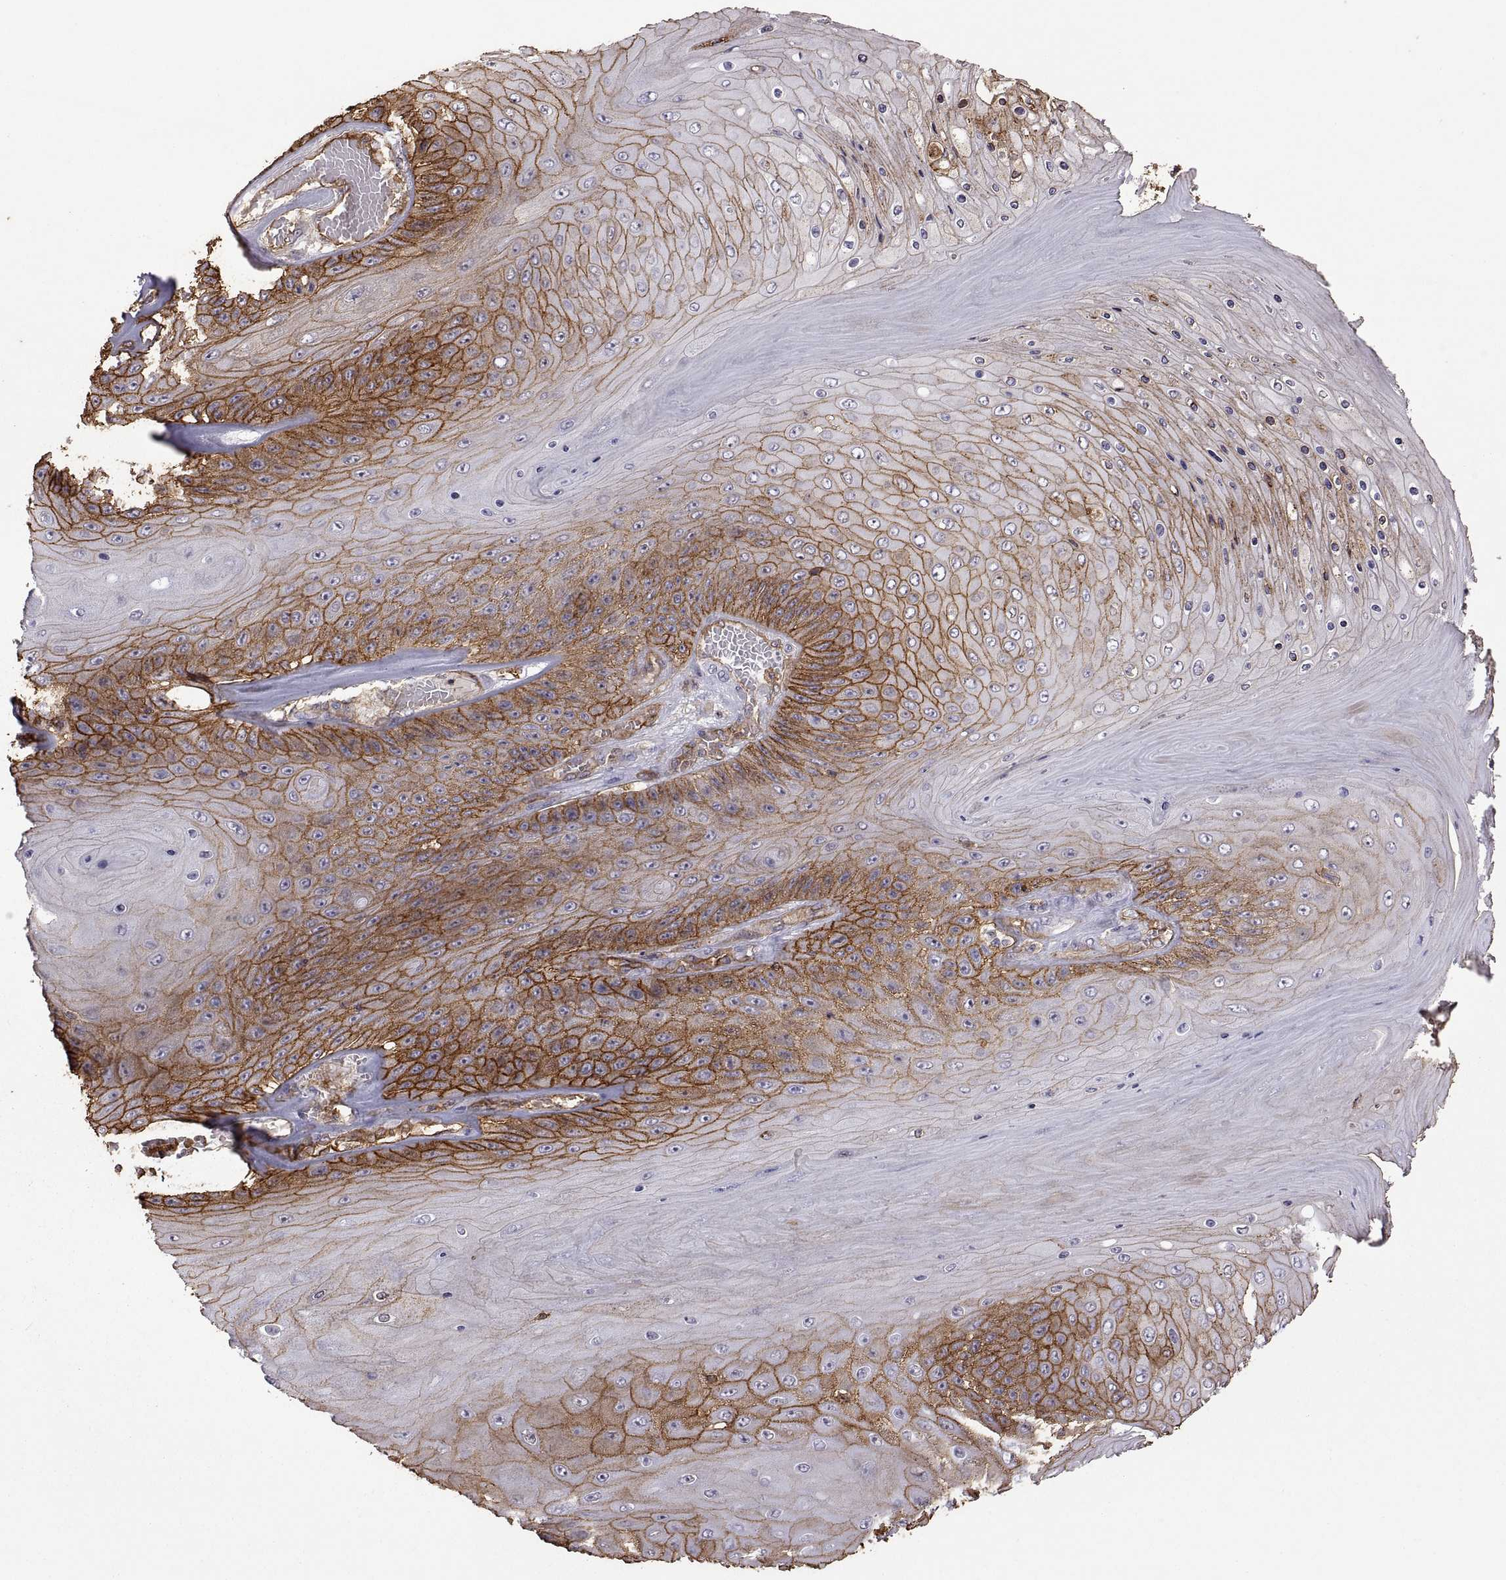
{"staining": {"intensity": "moderate", "quantity": "25%-75%", "location": "cytoplasmic/membranous"}, "tissue": "skin cancer", "cell_type": "Tumor cells", "image_type": "cancer", "snomed": [{"axis": "morphology", "description": "Squamous cell carcinoma, NOS"}, {"axis": "topography", "description": "Skin"}], "caption": "This is an image of immunohistochemistry (IHC) staining of squamous cell carcinoma (skin), which shows moderate expression in the cytoplasmic/membranous of tumor cells.", "gene": "S100A10", "patient": {"sex": "male", "age": 62}}